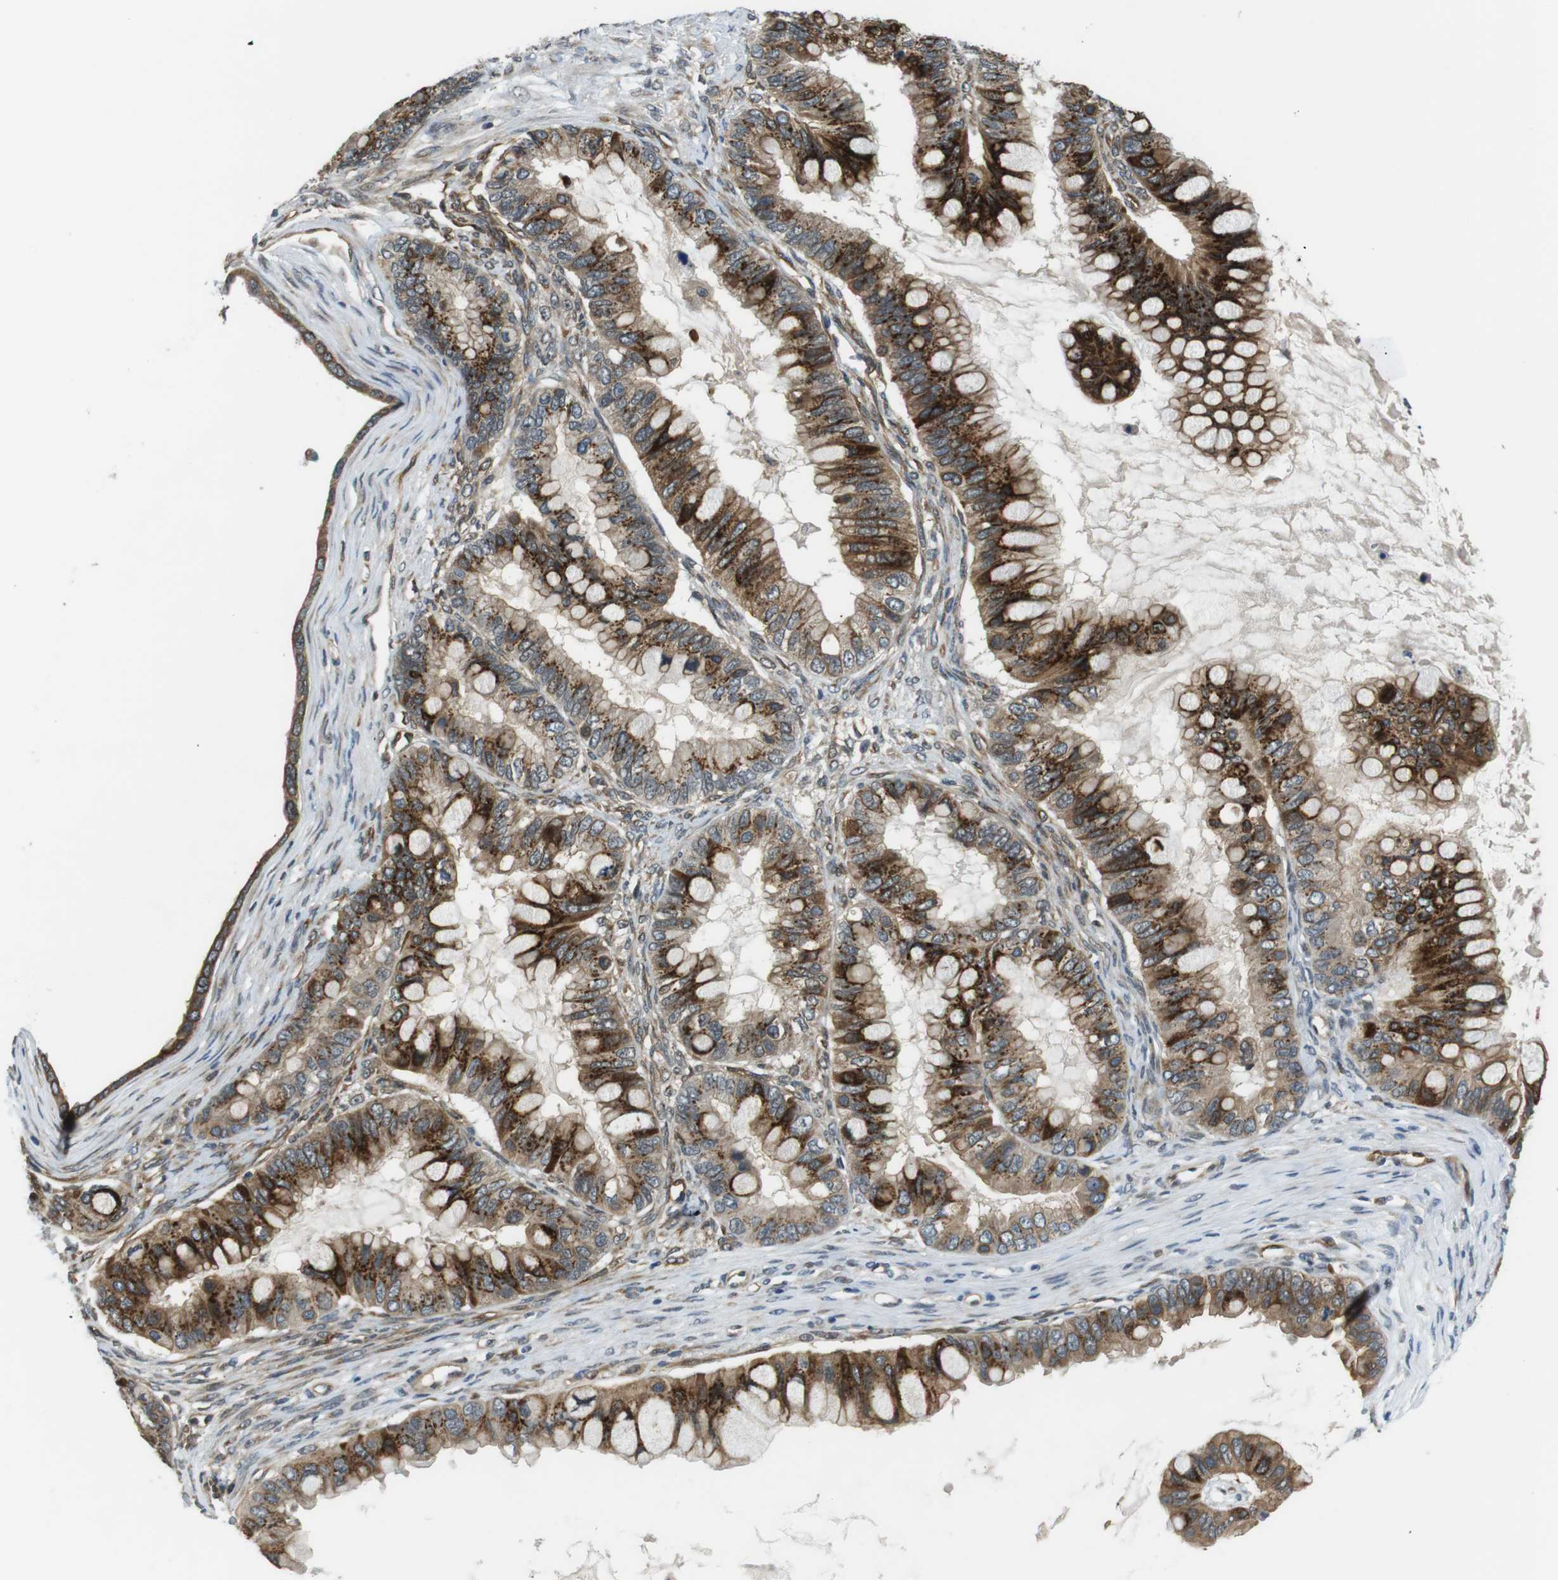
{"staining": {"intensity": "strong", "quantity": ">75%", "location": "cytoplasmic/membranous"}, "tissue": "ovarian cancer", "cell_type": "Tumor cells", "image_type": "cancer", "snomed": [{"axis": "morphology", "description": "Cystadenocarcinoma, mucinous, NOS"}, {"axis": "topography", "description": "Ovary"}], "caption": "Immunohistochemistry (IHC) of ovarian mucinous cystadenocarcinoma exhibits high levels of strong cytoplasmic/membranous expression in approximately >75% of tumor cells.", "gene": "PALD1", "patient": {"sex": "female", "age": 80}}